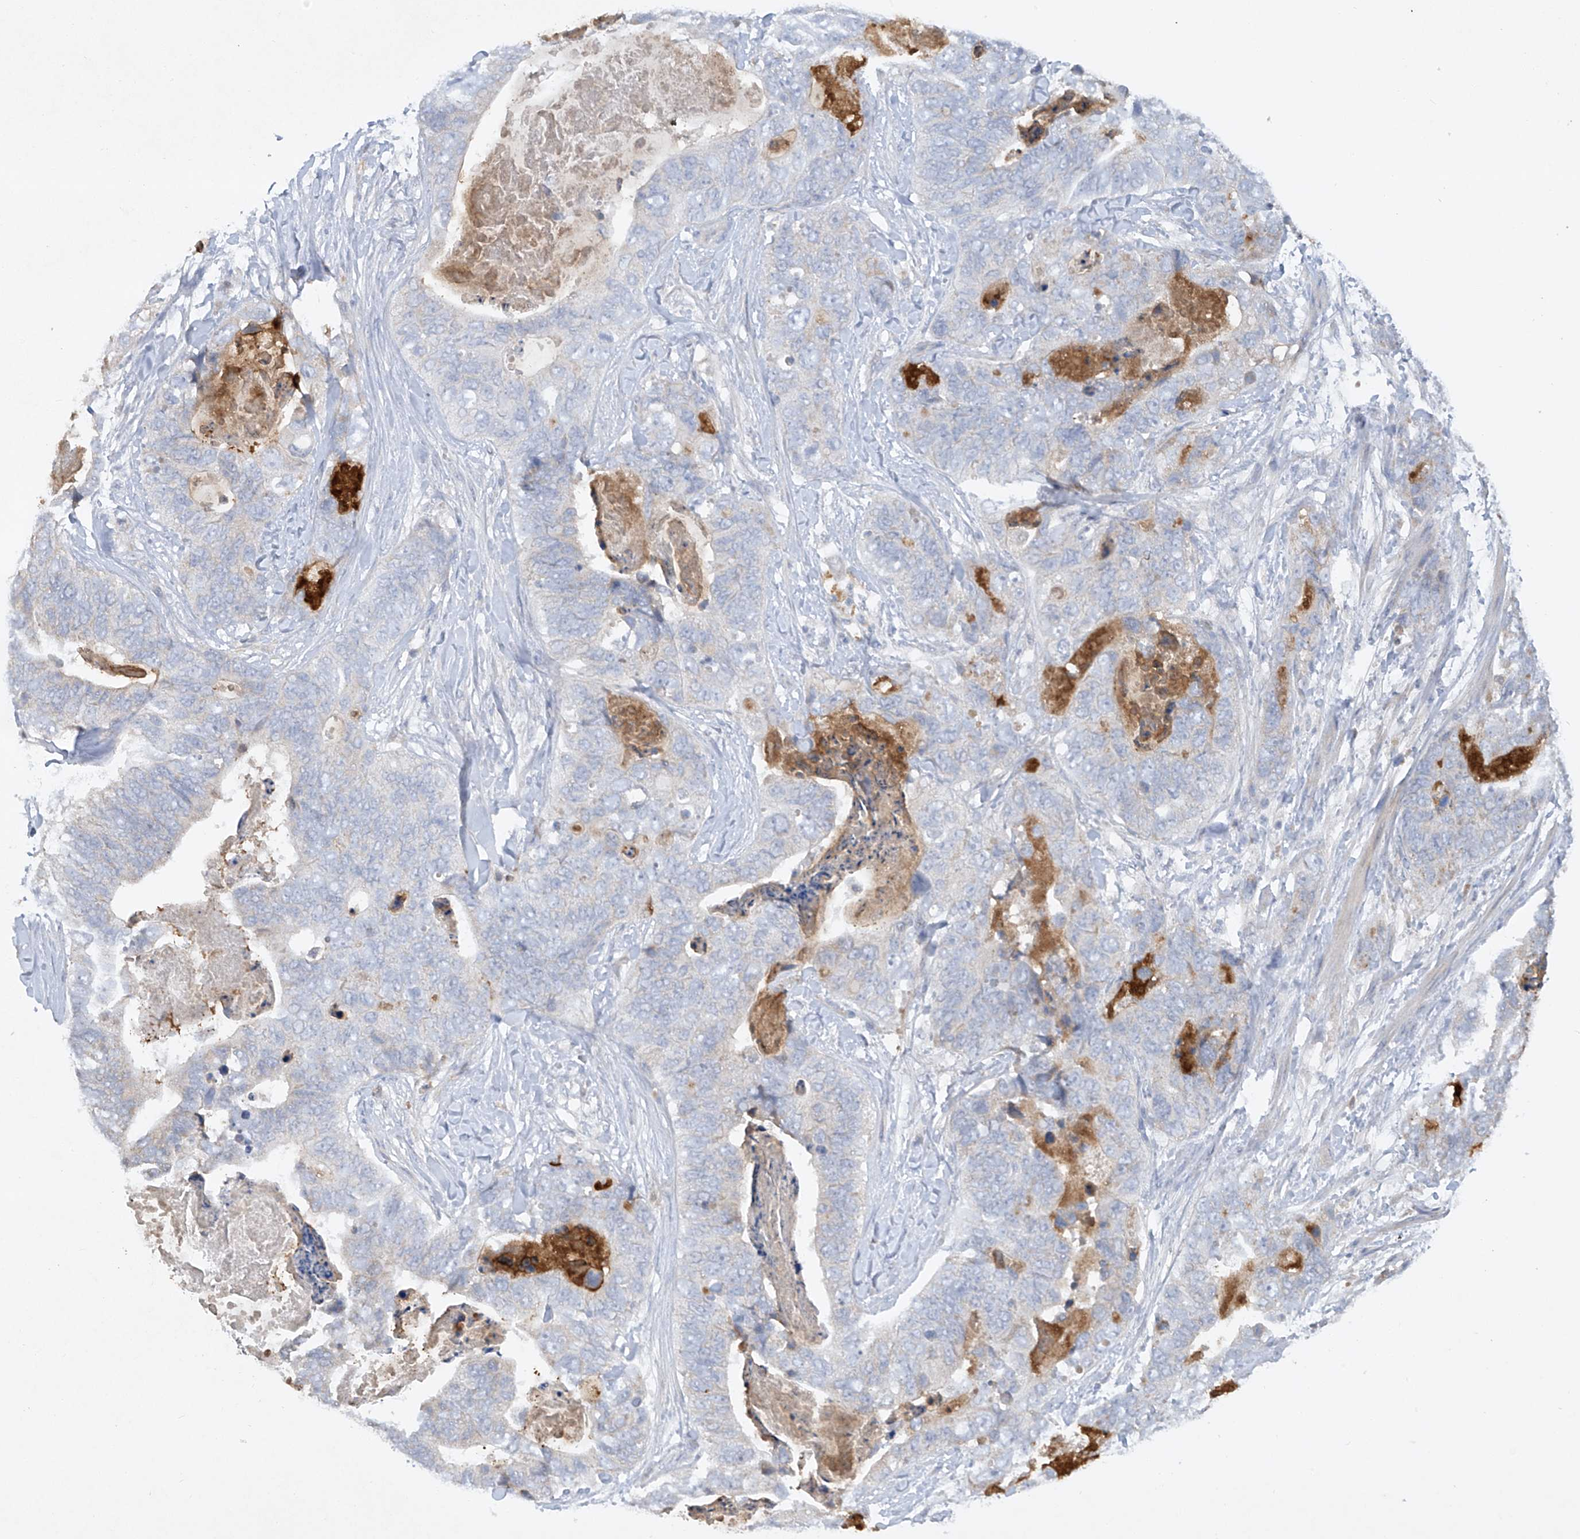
{"staining": {"intensity": "negative", "quantity": "none", "location": "none"}, "tissue": "stomach cancer", "cell_type": "Tumor cells", "image_type": "cancer", "snomed": [{"axis": "morphology", "description": "Adenocarcinoma, NOS"}, {"axis": "topography", "description": "Stomach"}], "caption": "High power microscopy photomicrograph of an immunohistochemistry (IHC) histopathology image of stomach cancer (adenocarcinoma), revealing no significant staining in tumor cells.", "gene": "HAS3", "patient": {"sex": "female", "age": 89}}